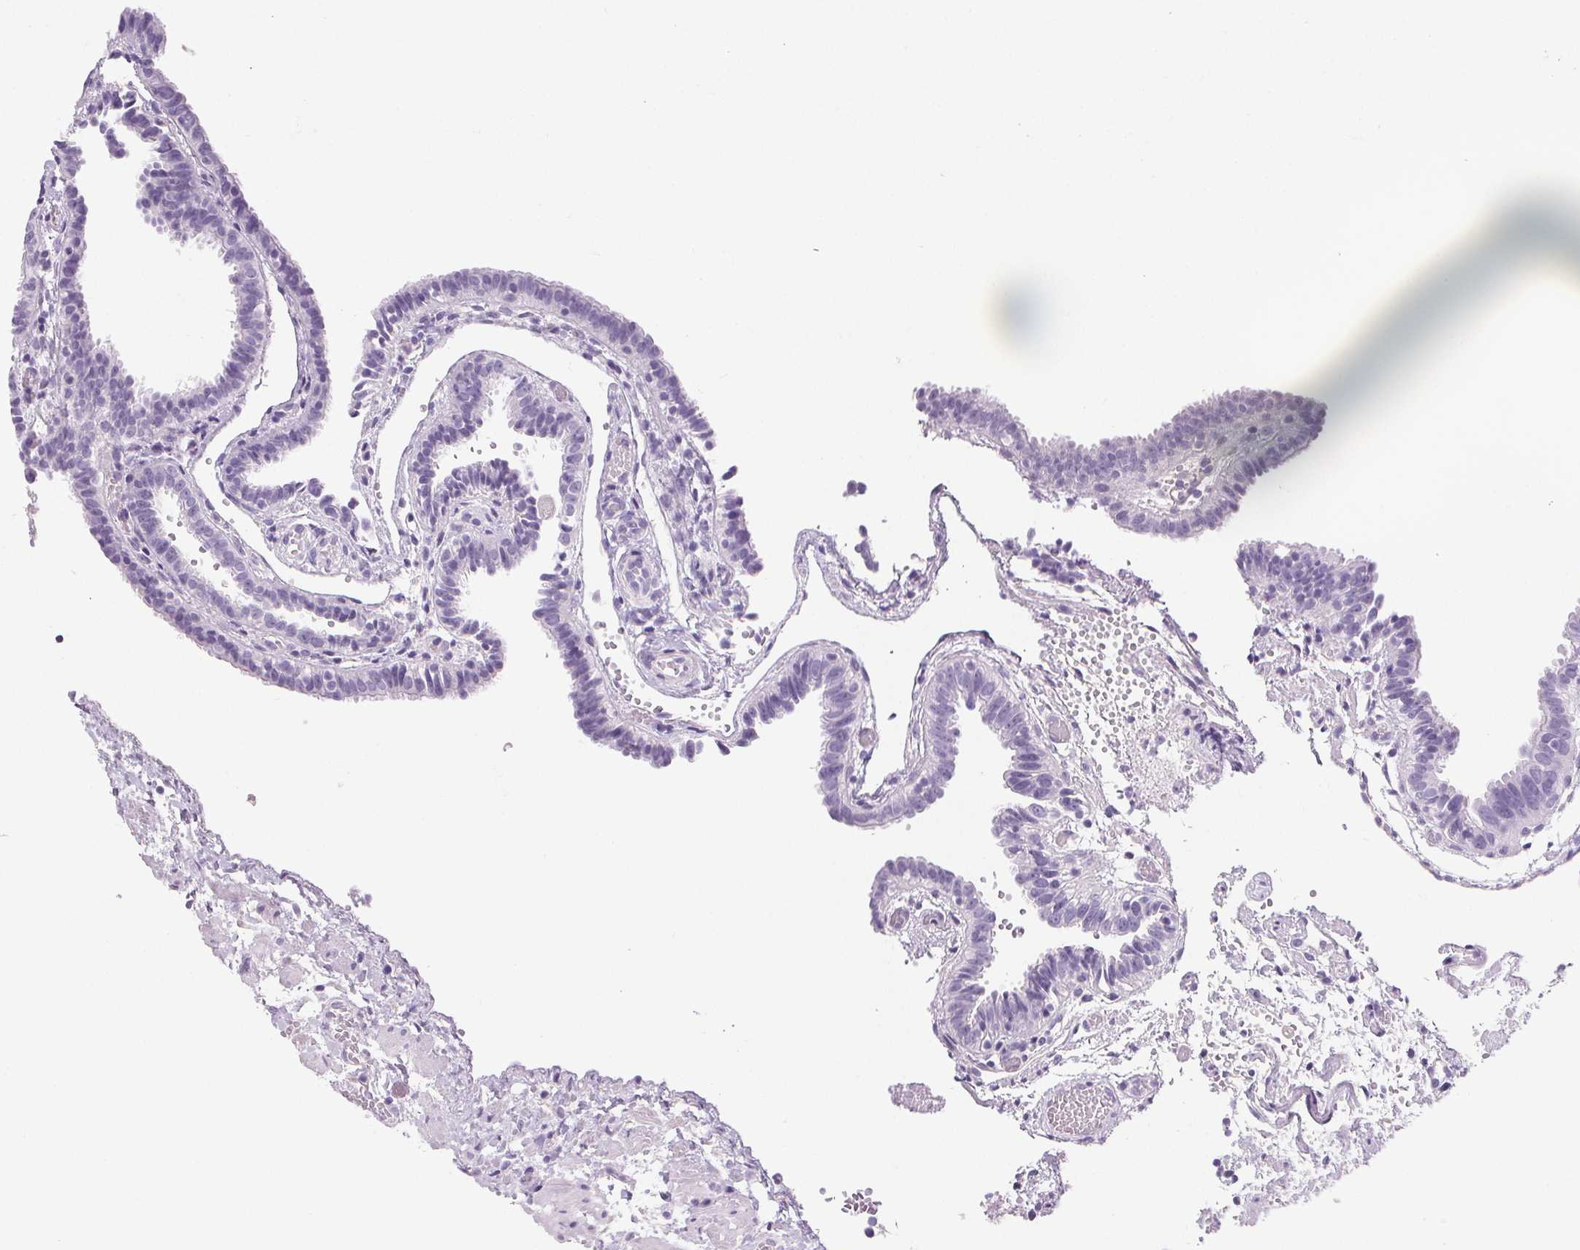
{"staining": {"intensity": "negative", "quantity": "none", "location": "none"}, "tissue": "fallopian tube", "cell_type": "Glandular cells", "image_type": "normal", "snomed": [{"axis": "morphology", "description": "Normal tissue, NOS"}, {"axis": "topography", "description": "Fallopian tube"}], "caption": "Glandular cells show no significant expression in benign fallopian tube. The staining is performed using DAB brown chromogen with nuclei counter-stained in using hematoxylin.", "gene": "PRSS1", "patient": {"sex": "female", "age": 37}}